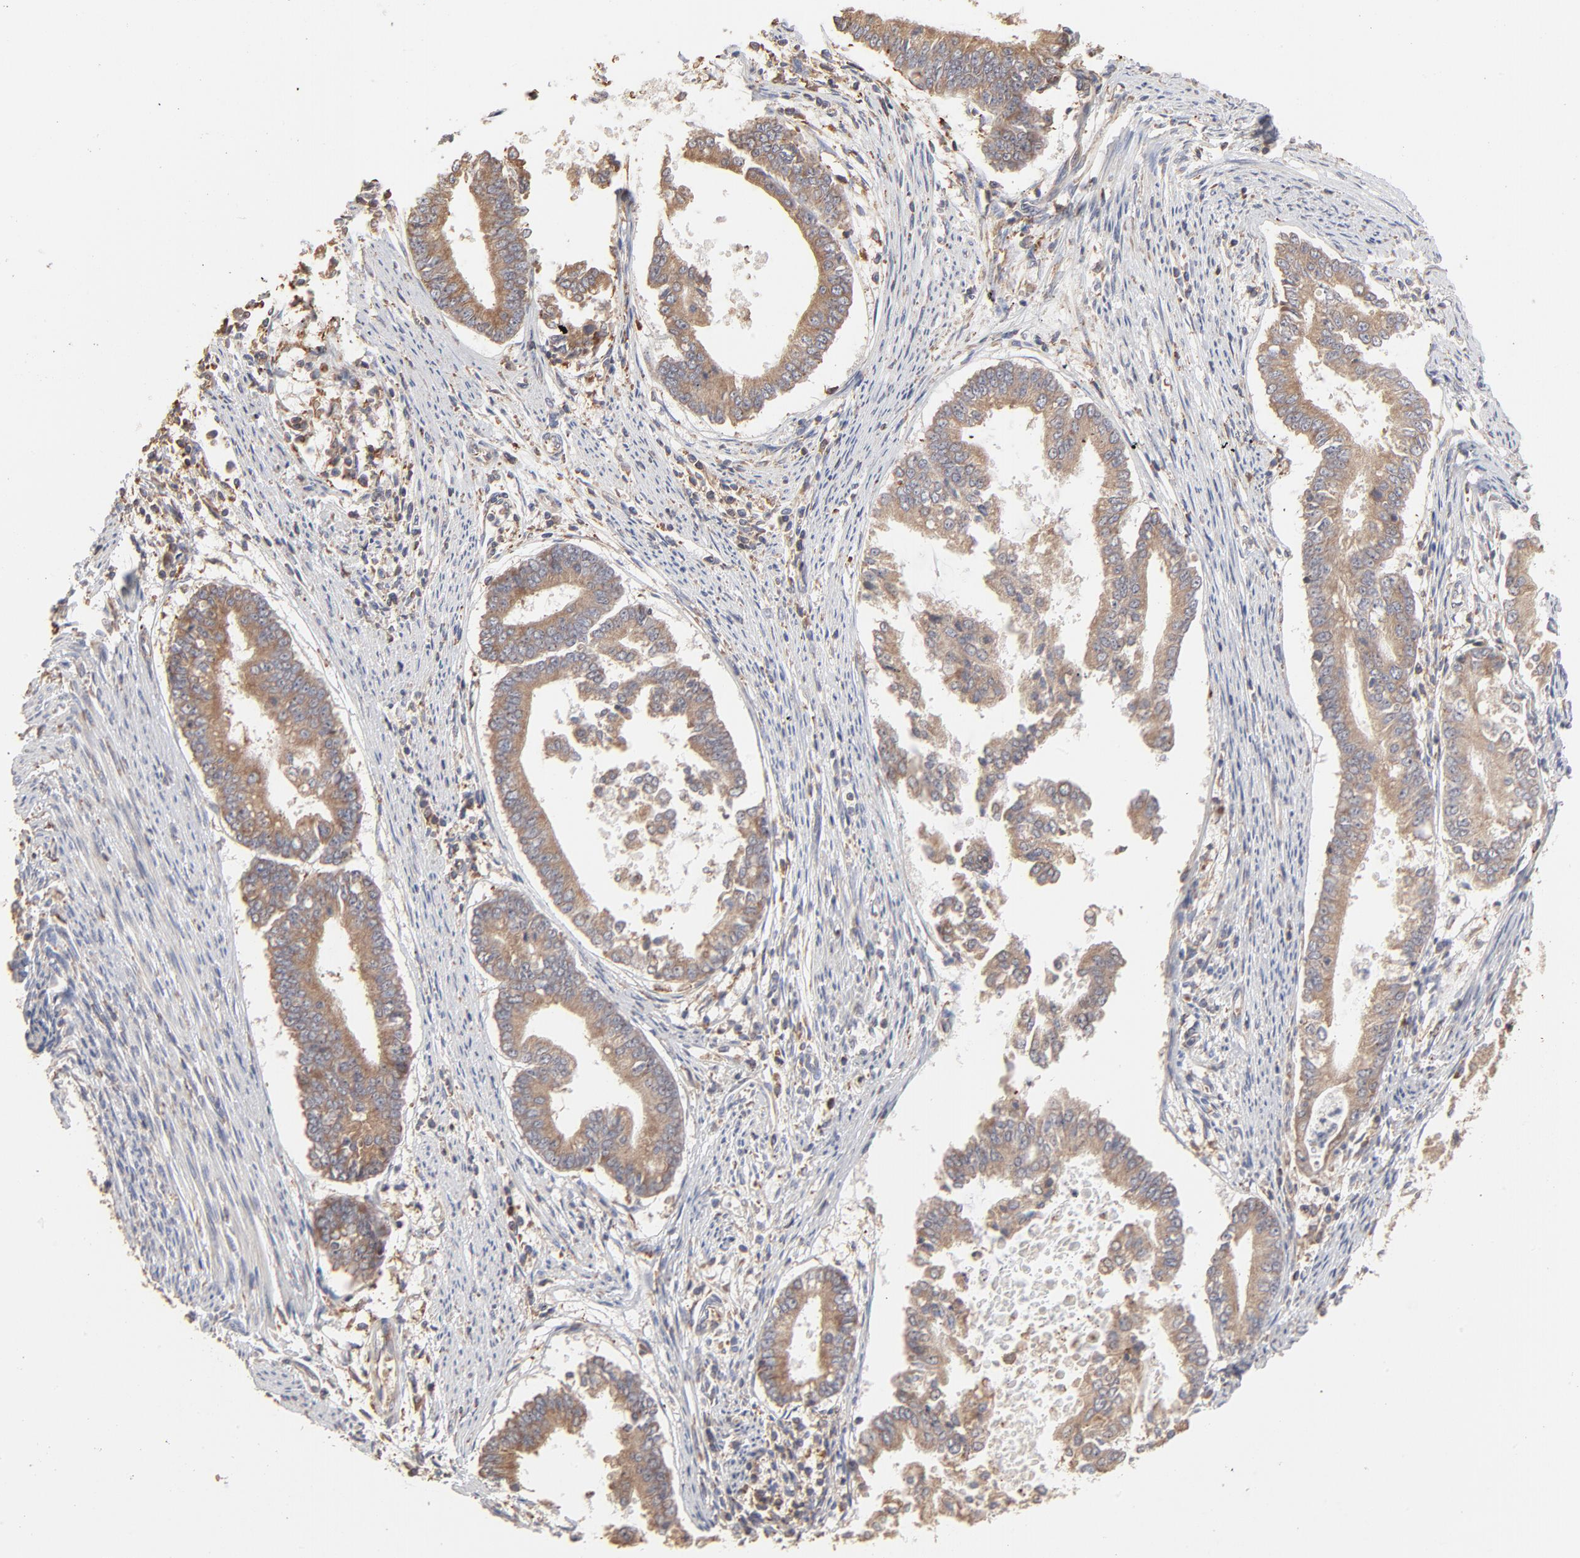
{"staining": {"intensity": "moderate", "quantity": "25%-75%", "location": "cytoplasmic/membranous"}, "tissue": "endometrial cancer", "cell_type": "Tumor cells", "image_type": "cancer", "snomed": [{"axis": "morphology", "description": "Adenocarcinoma, NOS"}, {"axis": "topography", "description": "Endometrium"}], "caption": "A medium amount of moderate cytoplasmic/membranous expression is appreciated in about 25%-75% of tumor cells in endometrial cancer tissue. (brown staining indicates protein expression, while blue staining denotes nuclei).", "gene": "RNF213", "patient": {"sex": "female", "age": 63}}